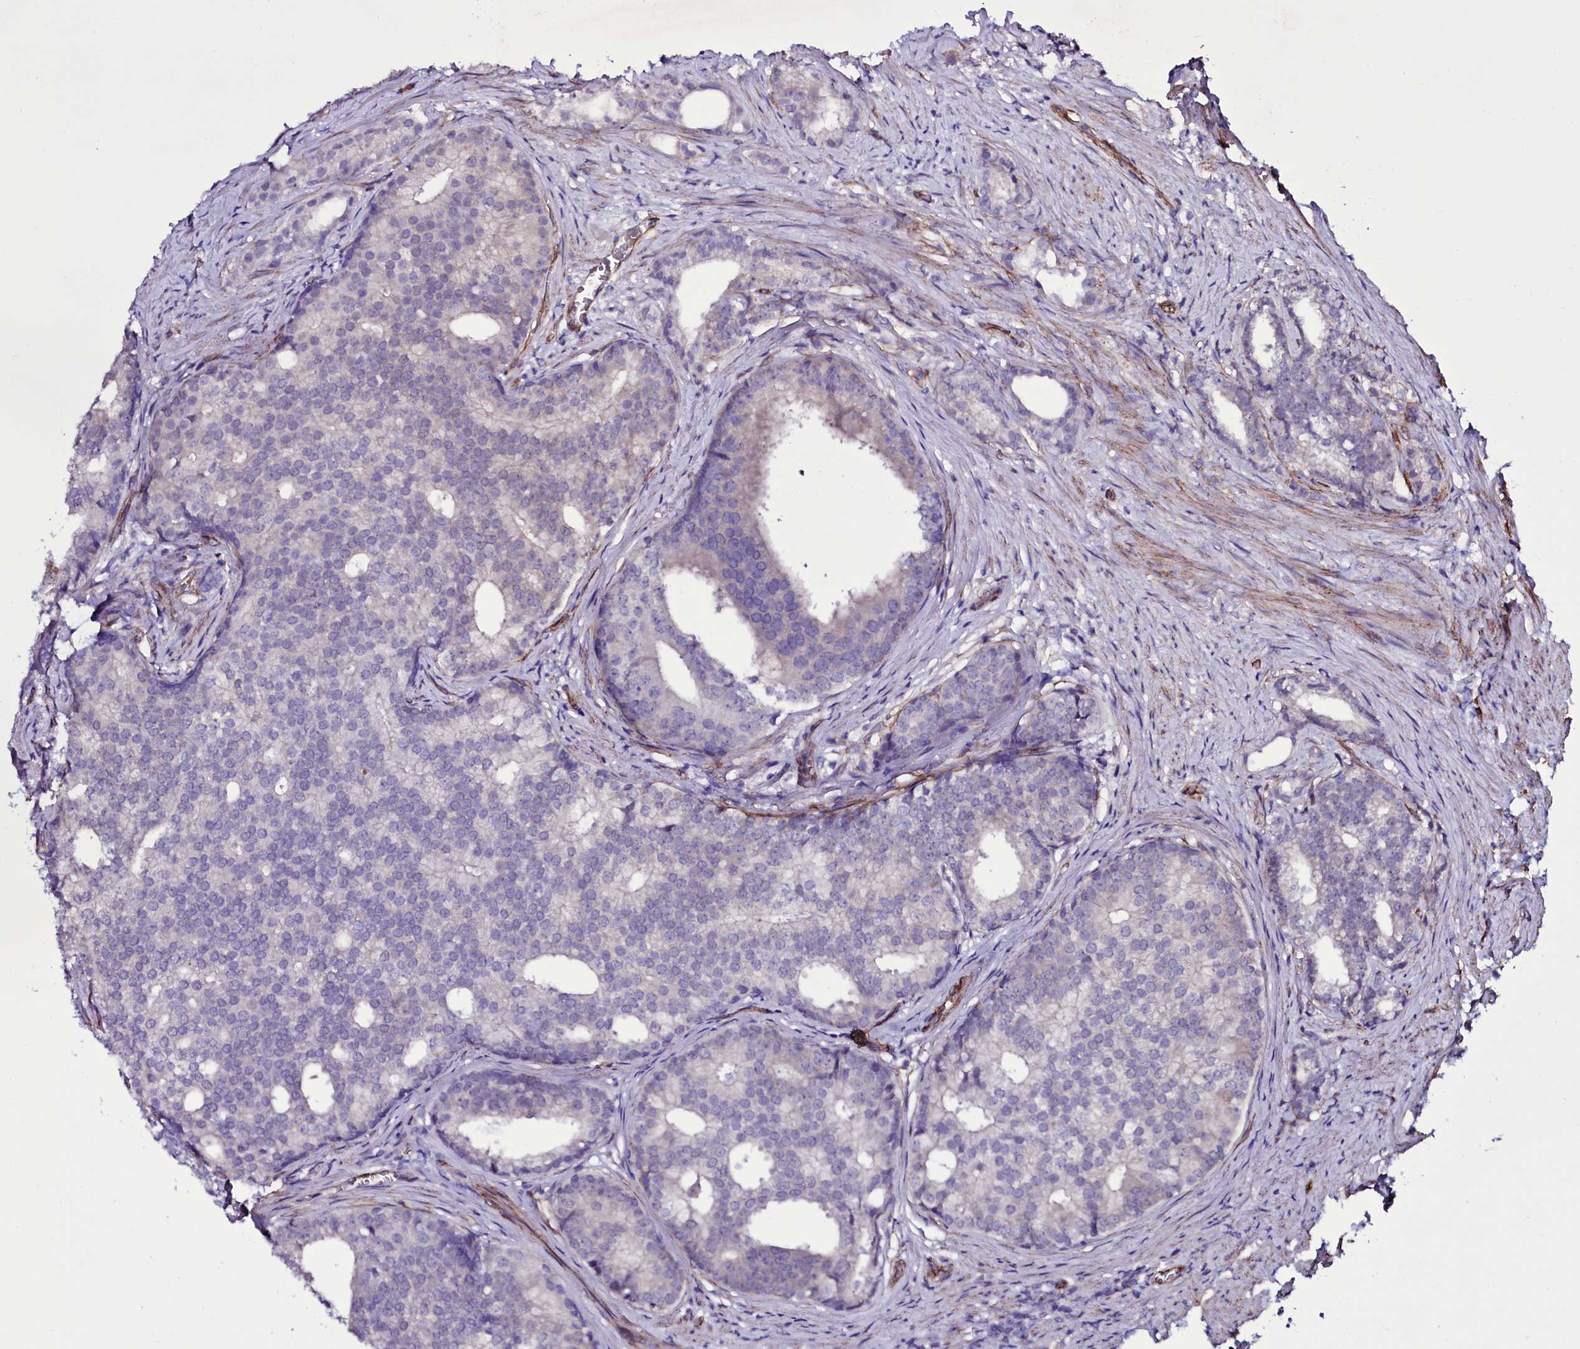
{"staining": {"intensity": "negative", "quantity": "none", "location": "none"}, "tissue": "prostate cancer", "cell_type": "Tumor cells", "image_type": "cancer", "snomed": [{"axis": "morphology", "description": "Adenocarcinoma, Low grade"}, {"axis": "topography", "description": "Prostate"}], "caption": "Immunohistochemistry of human low-grade adenocarcinoma (prostate) displays no staining in tumor cells. (DAB (3,3'-diaminobenzidine) IHC with hematoxylin counter stain).", "gene": "MEX3C", "patient": {"sex": "male", "age": 71}}